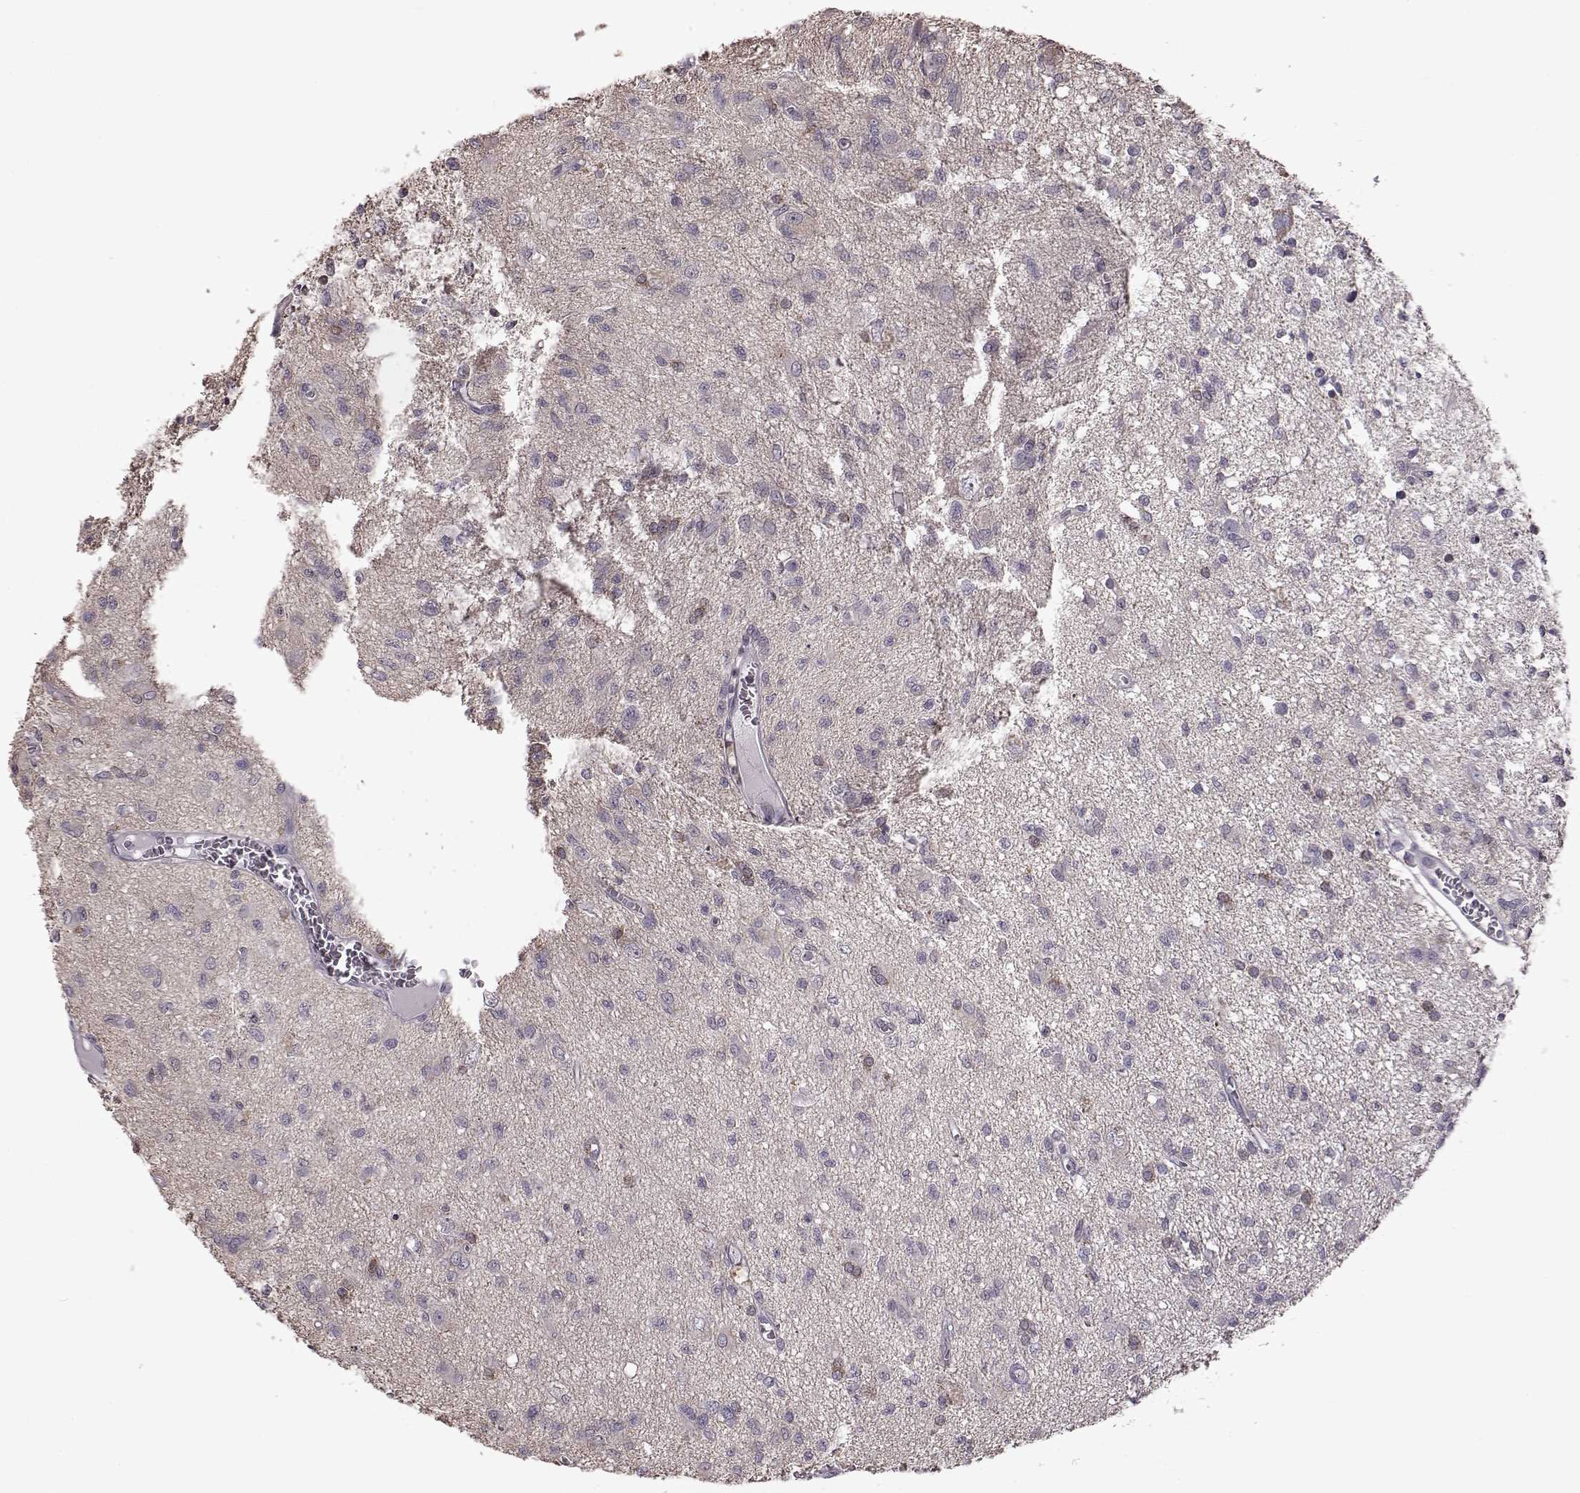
{"staining": {"intensity": "negative", "quantity": "none", "location": "none"}, "tissue": "glioma", "cell_type": "Tumor cells", "image_type": "cancer", "snomed": [{"axis": "morphology", "description": "Glioma, malignant, Low grade"}, {"axis": "topography", "description": "Brain"}], "caption": "Tumor cells are negative for protein expression in human glioma.", "gene": "GAL", "patient": {"sex": "male", "age": 64}}